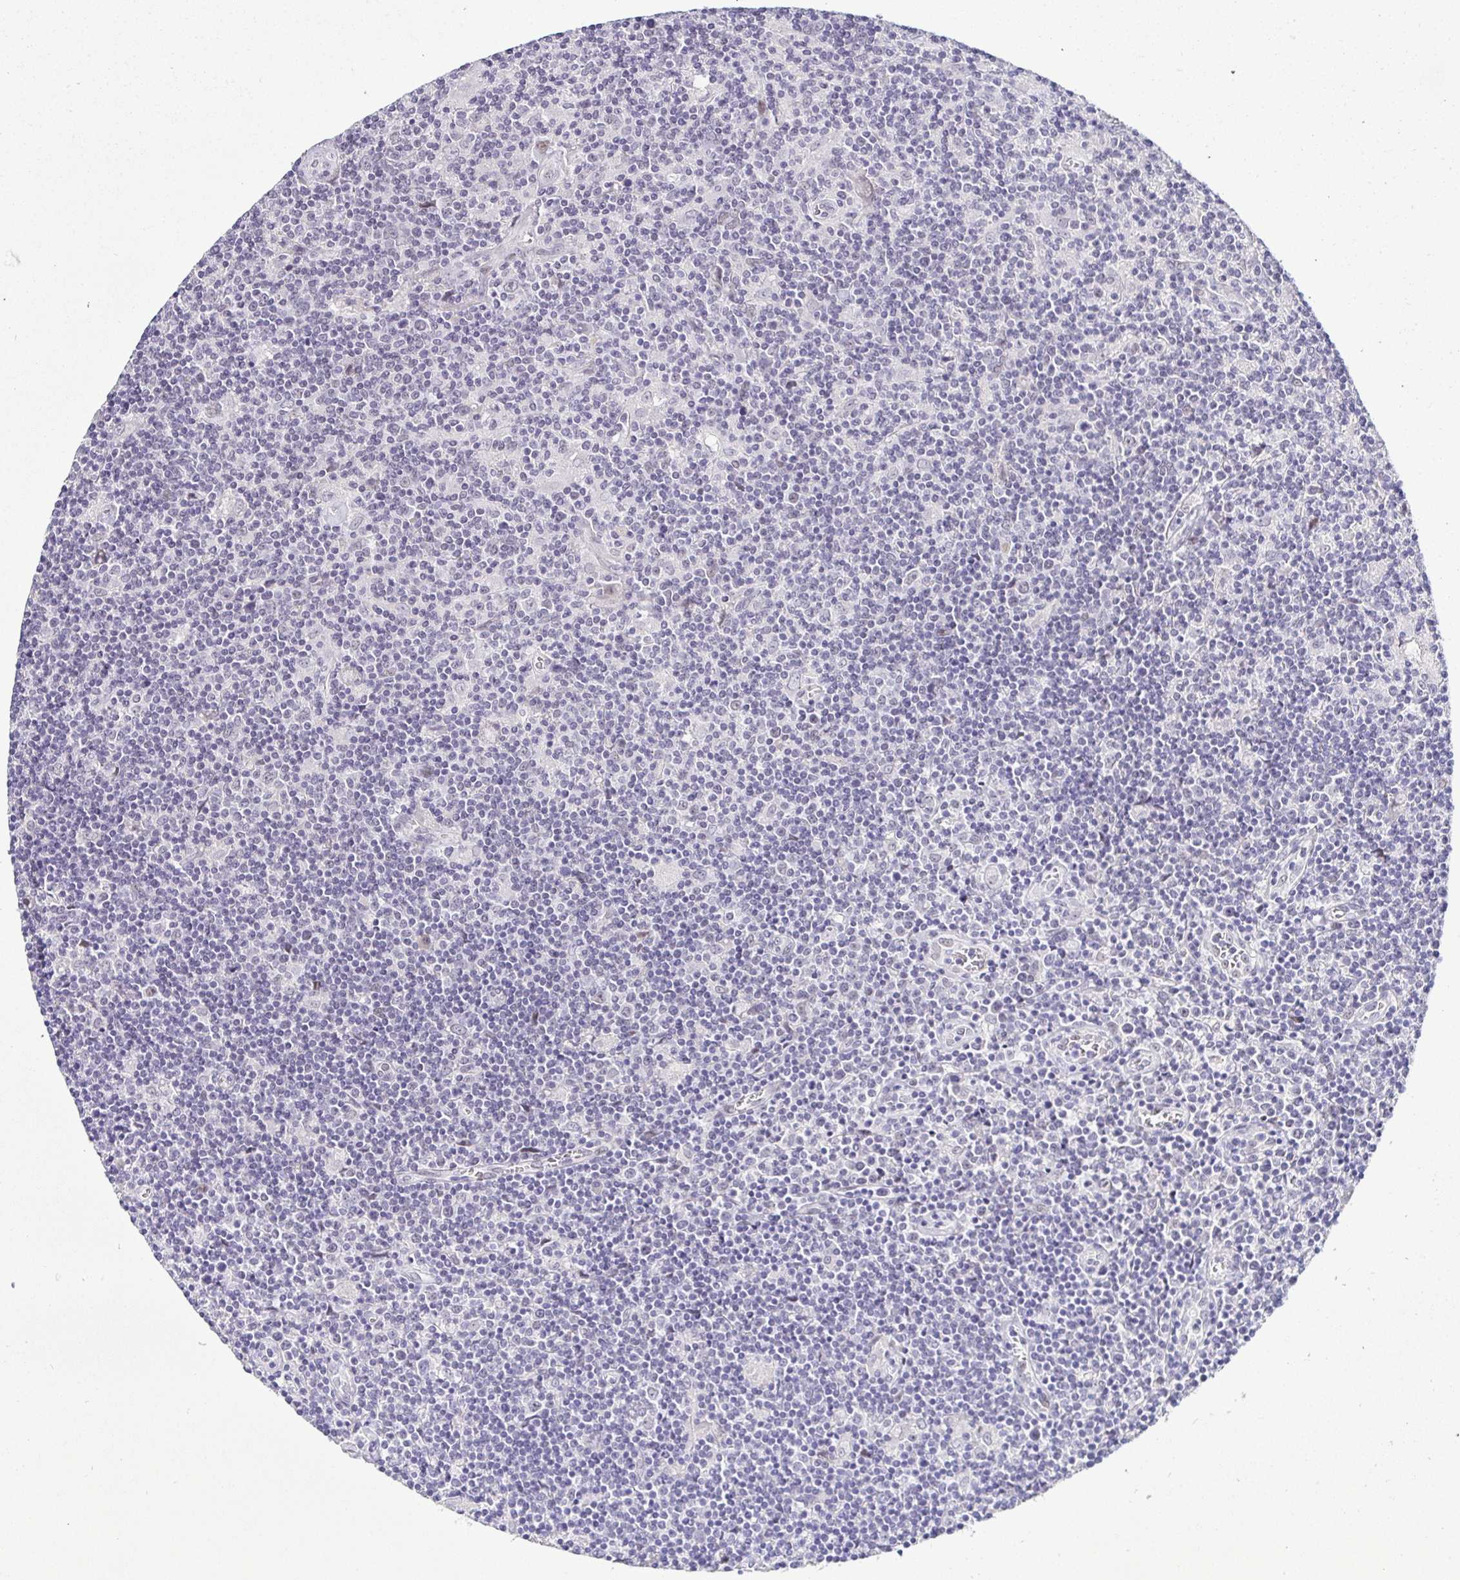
{"staining": {"intensity": "negative", "quantity": "none", "location": "none"}, "tissue": "lymphoma", "cell_type": "Tumor cells", "image_type": "cancer", "snomed": [{"axis": "morphology", "description": "Hodgkin's disease, NOS"}, {"axis": "topography", "description": "Lymph node"}], "caption": "Photomicrograph shows no protein positivity in tumor cells of Hodgkin's disease tissue.", "gene": "NUP188", "patient": {"sex": "male", "age": 40}}